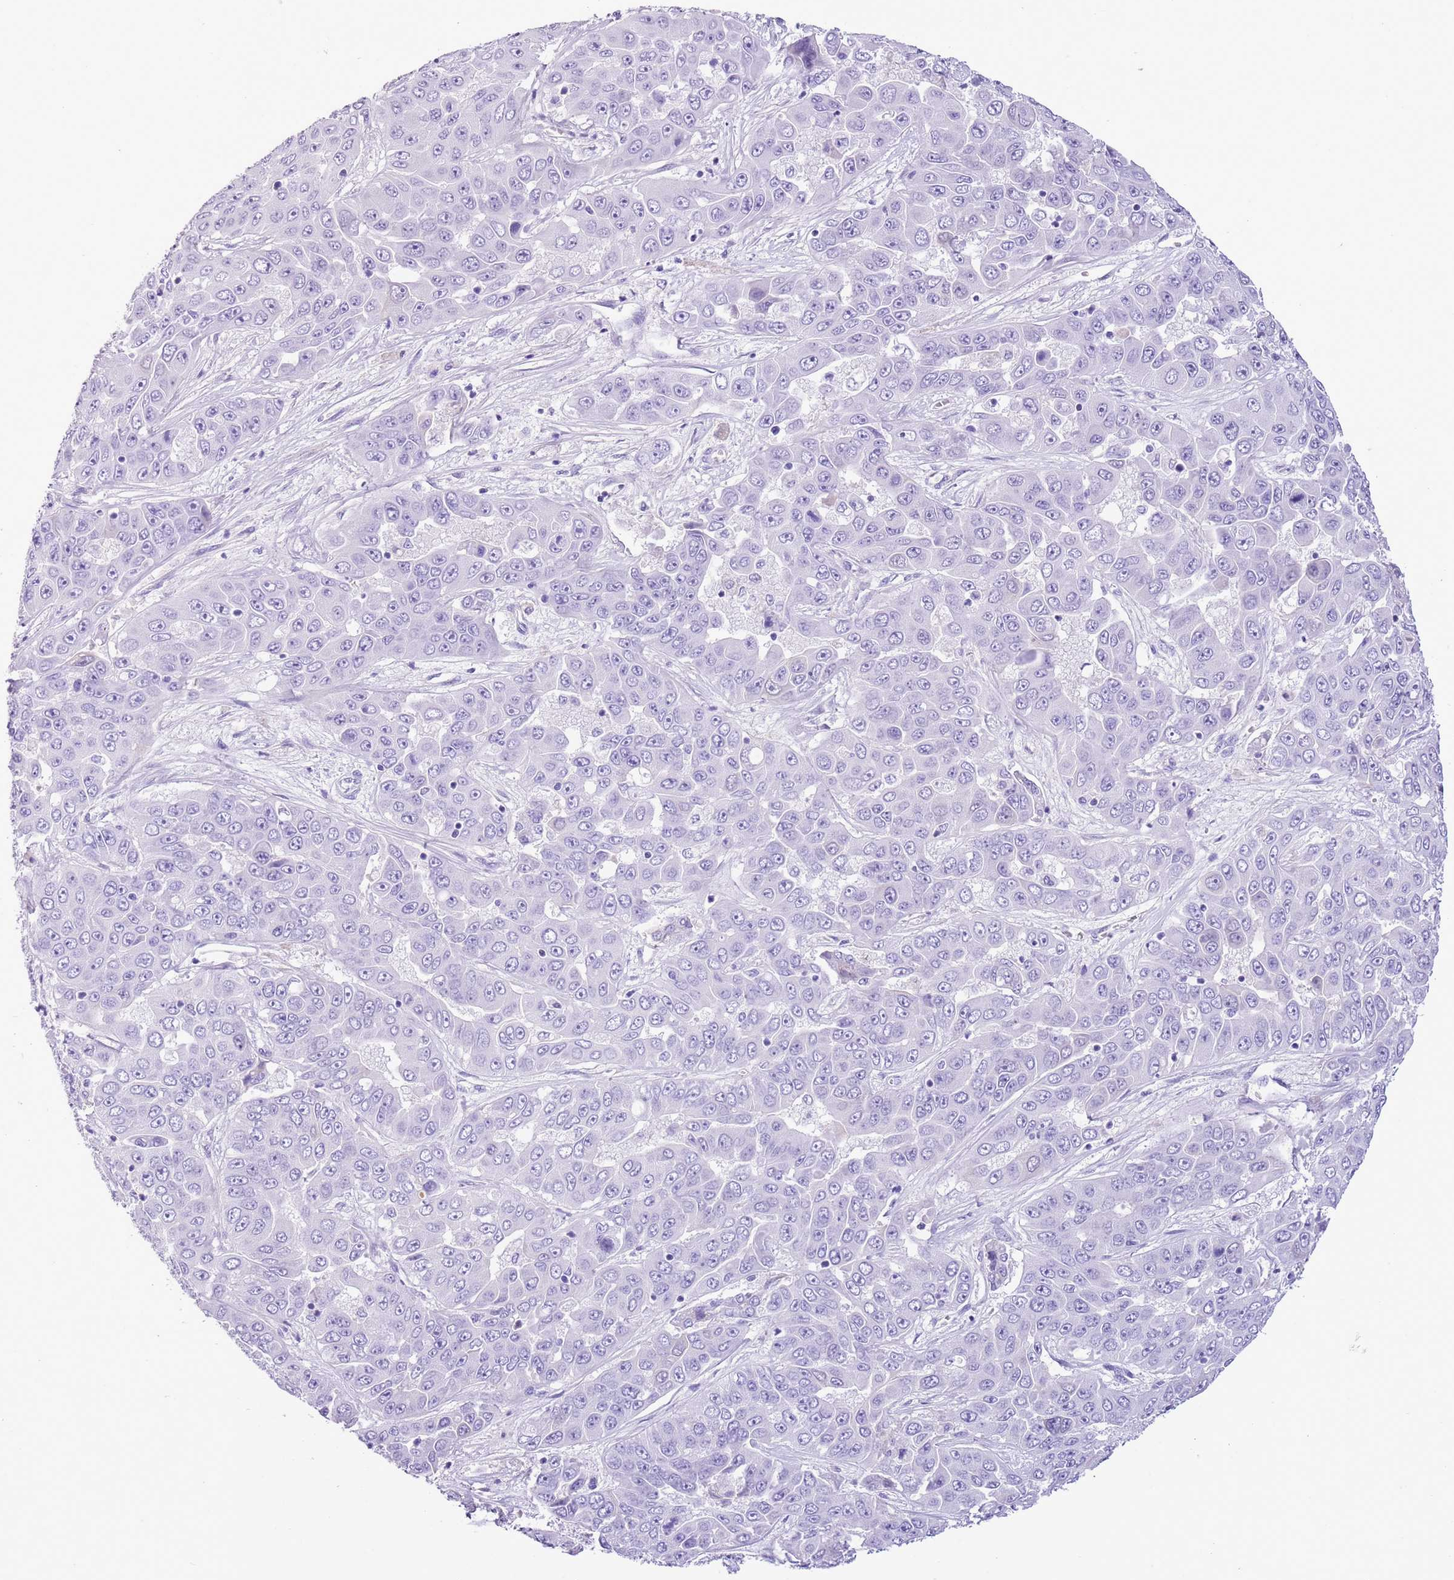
{"staining": {"intensity": "negative", "quantity": "none", "location": "none"}, "tissue": "liver cancer", "cell_type": "Tumor cells", "image_type": "cancer", "snomed": [{"axis": "morphology", "description": "Cholangiocarcinoma"}, {"axis": "topography", "description": "Liver"}], "caption": "Tumor cells show no significant expression in liver cancer.", "gene": "TBC1D10B", "patient": {"sex": "female", "age": 52}}